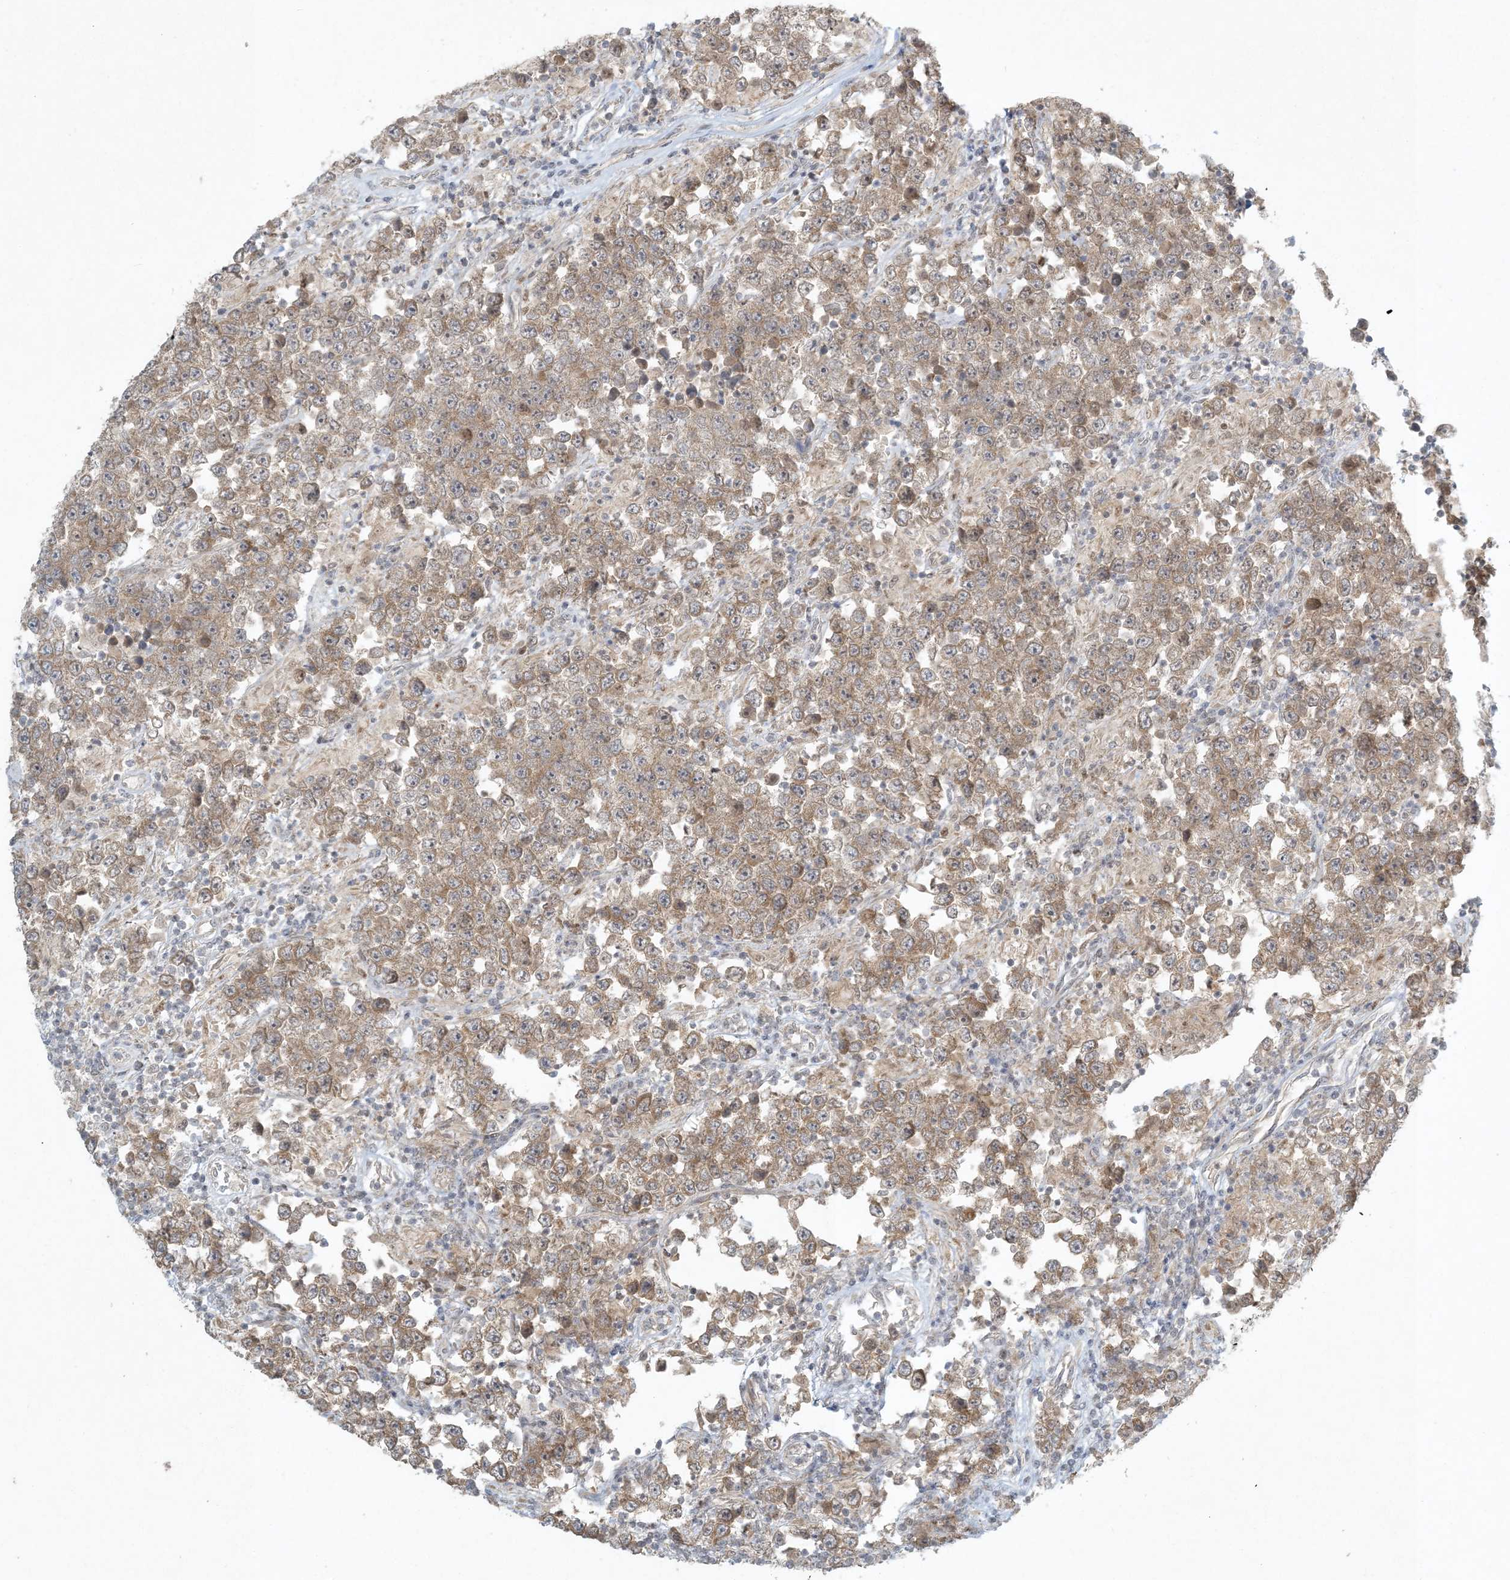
{"staining": {"intensity": "moderate", "quantity": ">75%", "location": "cytoplasmic/membranous"}, "tissue": "testis cancer", "cell_type": "Tumor cells", "image_type": "cancer", "snomed": [{"axis": "morphology", "description": "Normal tissue, NOS"}, {"axis": "morphology", "description": "Urothelial carcinoma, High grade"}, {"axis": "morphology", "description": "Seminoma, NOS"}, {"axis": "morphology", "description": "Carcinoma, Embryonal, NOS"}, {"axis": "topography", "description": "Urinary bladder"}, {"axis": "topography", "description": "Testis"}], "caption": "This is an image of immunohistochemistry (IHC) staining of testis cancer, which shows moderate positivity in the cytoplasmic/membranous of tumor cells.", "gene": "CTDNEP1", "patient": {"sex": "male", "age": 41}}